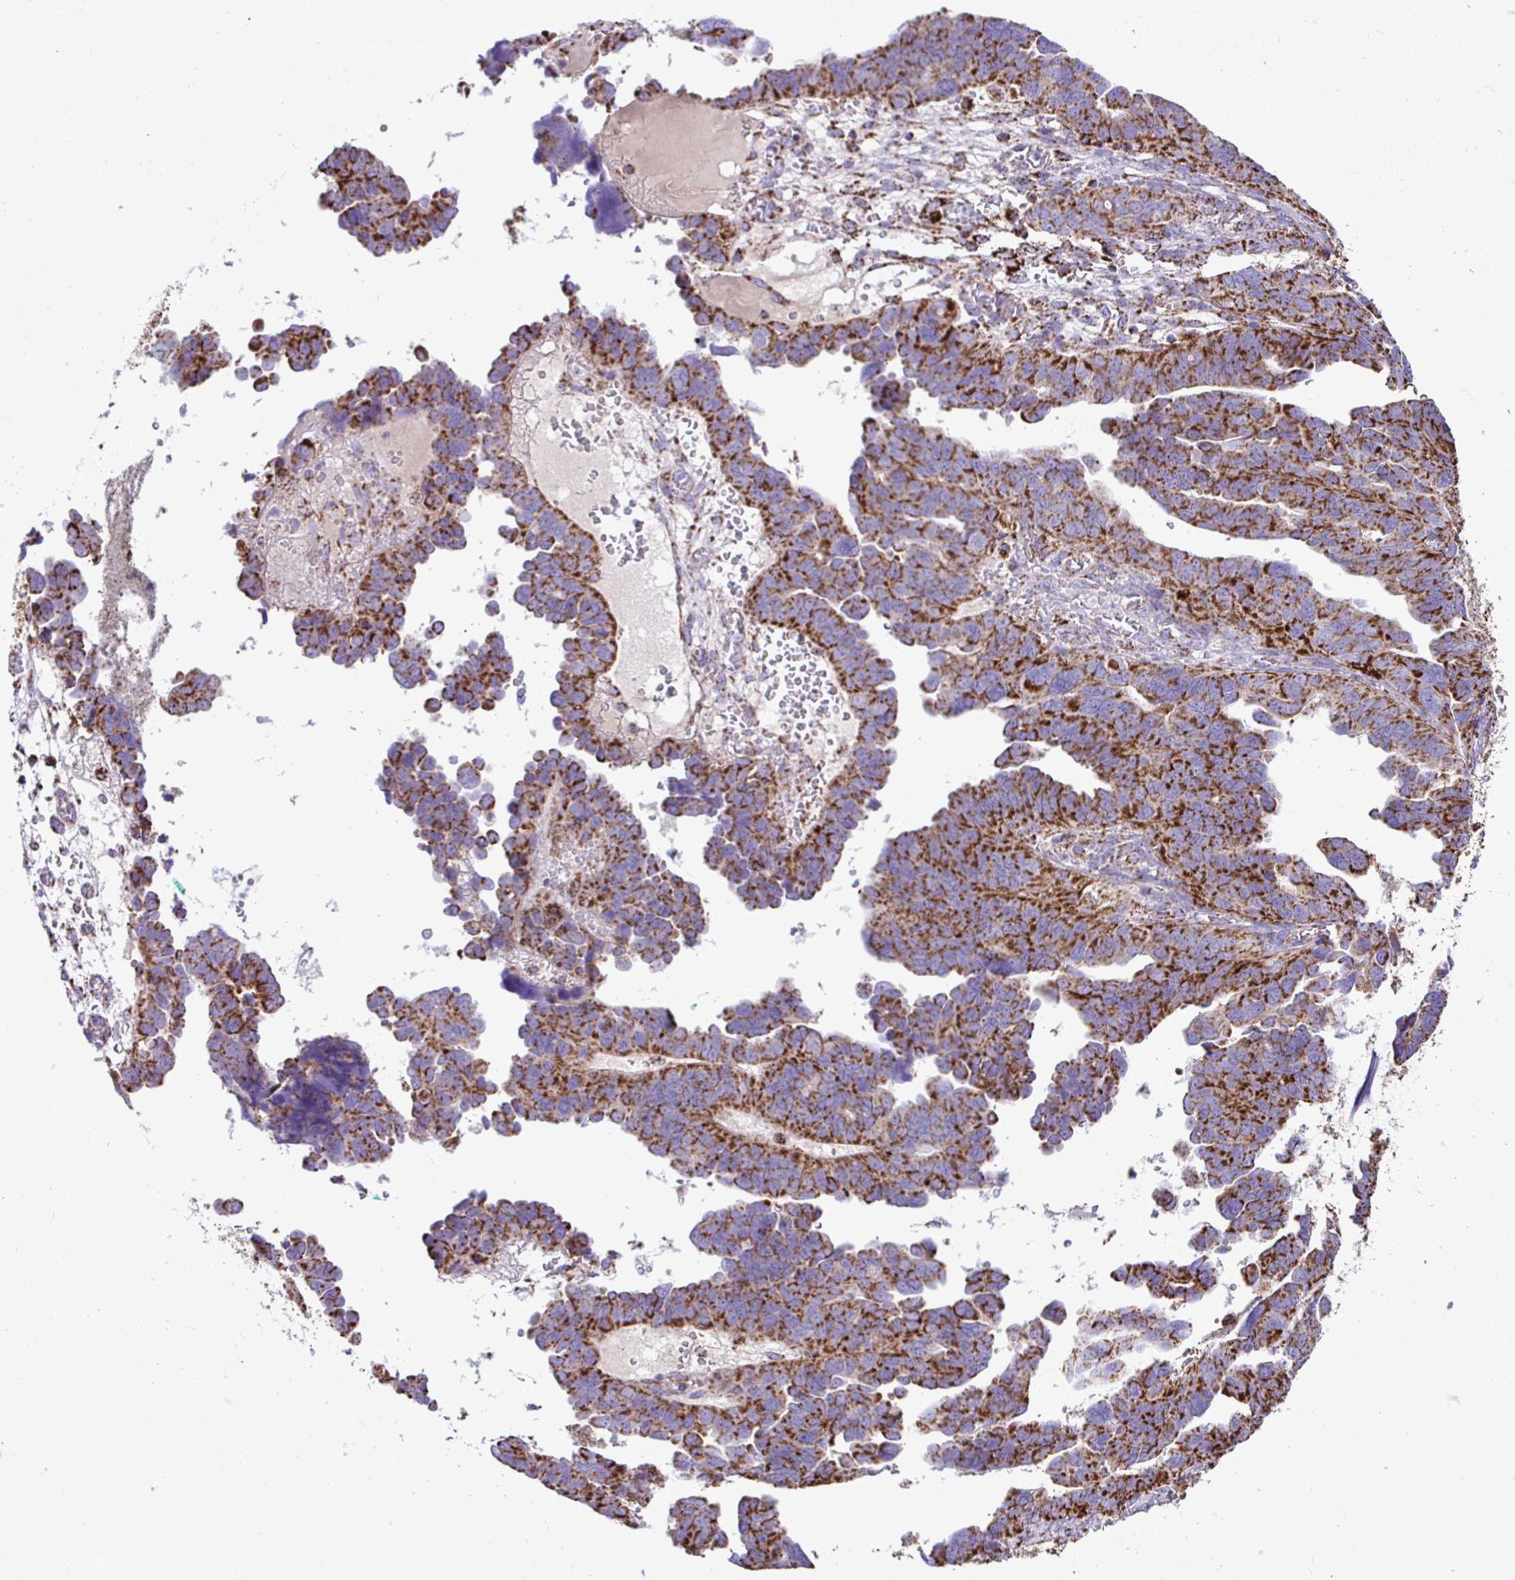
{"staining": {"intensity": "strong", "quantity": ">75%", "location": "cytoplasmic/membranous"}, "tissue": "ovarian cancer", "cell_type": "Tumor cells", "image_type": "cancer", "snomed": [{"axis": "morphology", "description": "Cystadenocarcinoma, serous, NOS"}, {"axis": "topography", "description": "Ovary"}], "caption": "Human ovarian cancer stained with a brown dye exhibits strong cytoplasmic/membranous positive staining in about >75% of tumor cells.", "gene": "PCMTD2", "patient": {"sex": "female", "age": 64}}